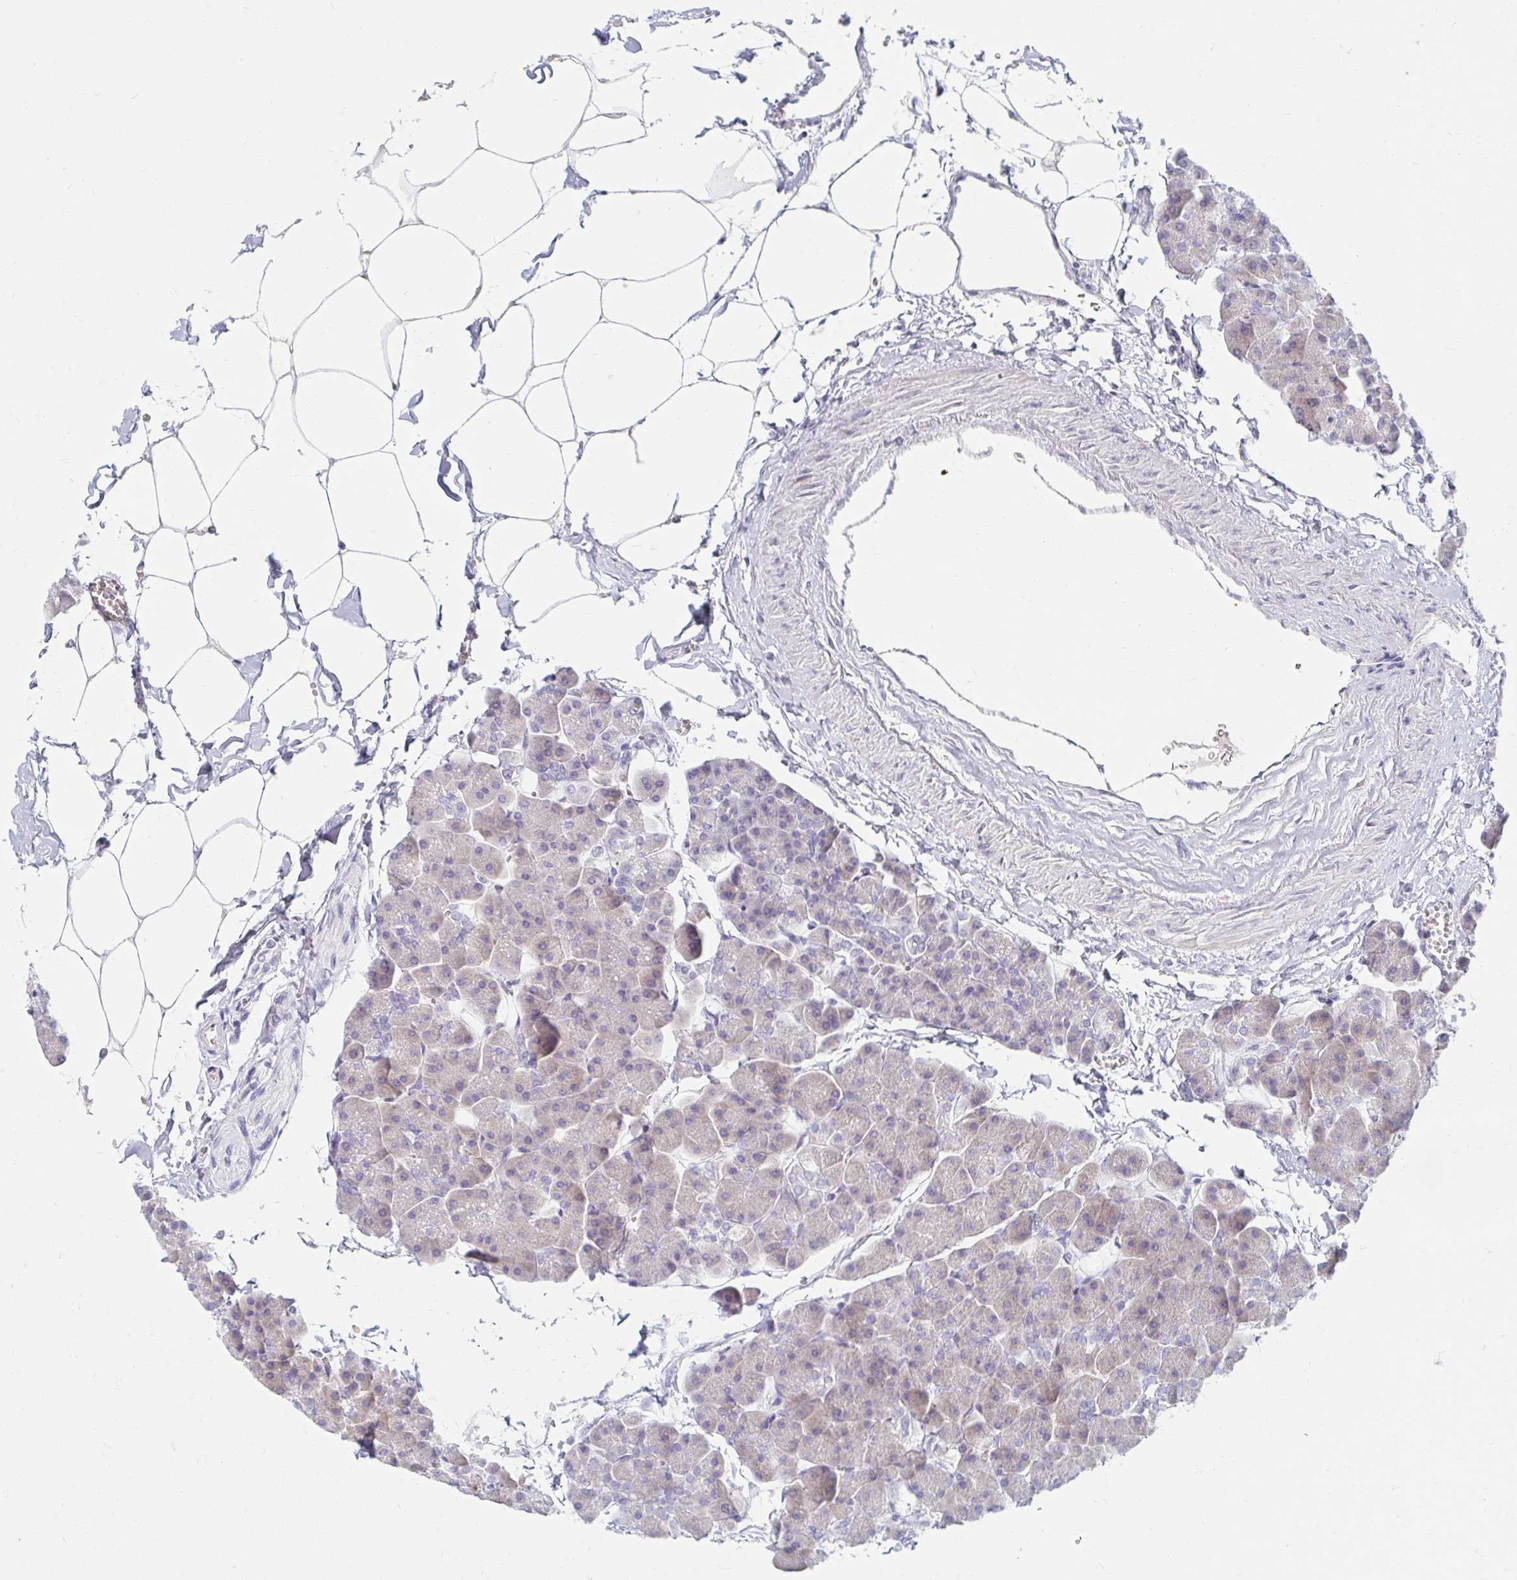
{"staining": {"intensity": "moderate", "quantity": "25%-75%", "location": "cytoplasmic/membranous"}, "tissue": "pancreas", "cell_type": "Exocrine glandular cells", "image_type": "normal", "snomed": [{"axis": "morphology", "description": "Normal tissue, NOS"}, {"axis": "topography", "description": "Pancreas"}], "caption": "A high-resolution histopathology image shows immunohistochemistry (IHC) staining of benign pancreas, which demonstrates moderate cytoplasmic/membranous positivity in approximately 25%-75% of exocrine glandular cells. (IHC, brightfield microscopy, high magnification).", "gene": "MYLK2", "patient": {"sex": "male", "age": 35}}